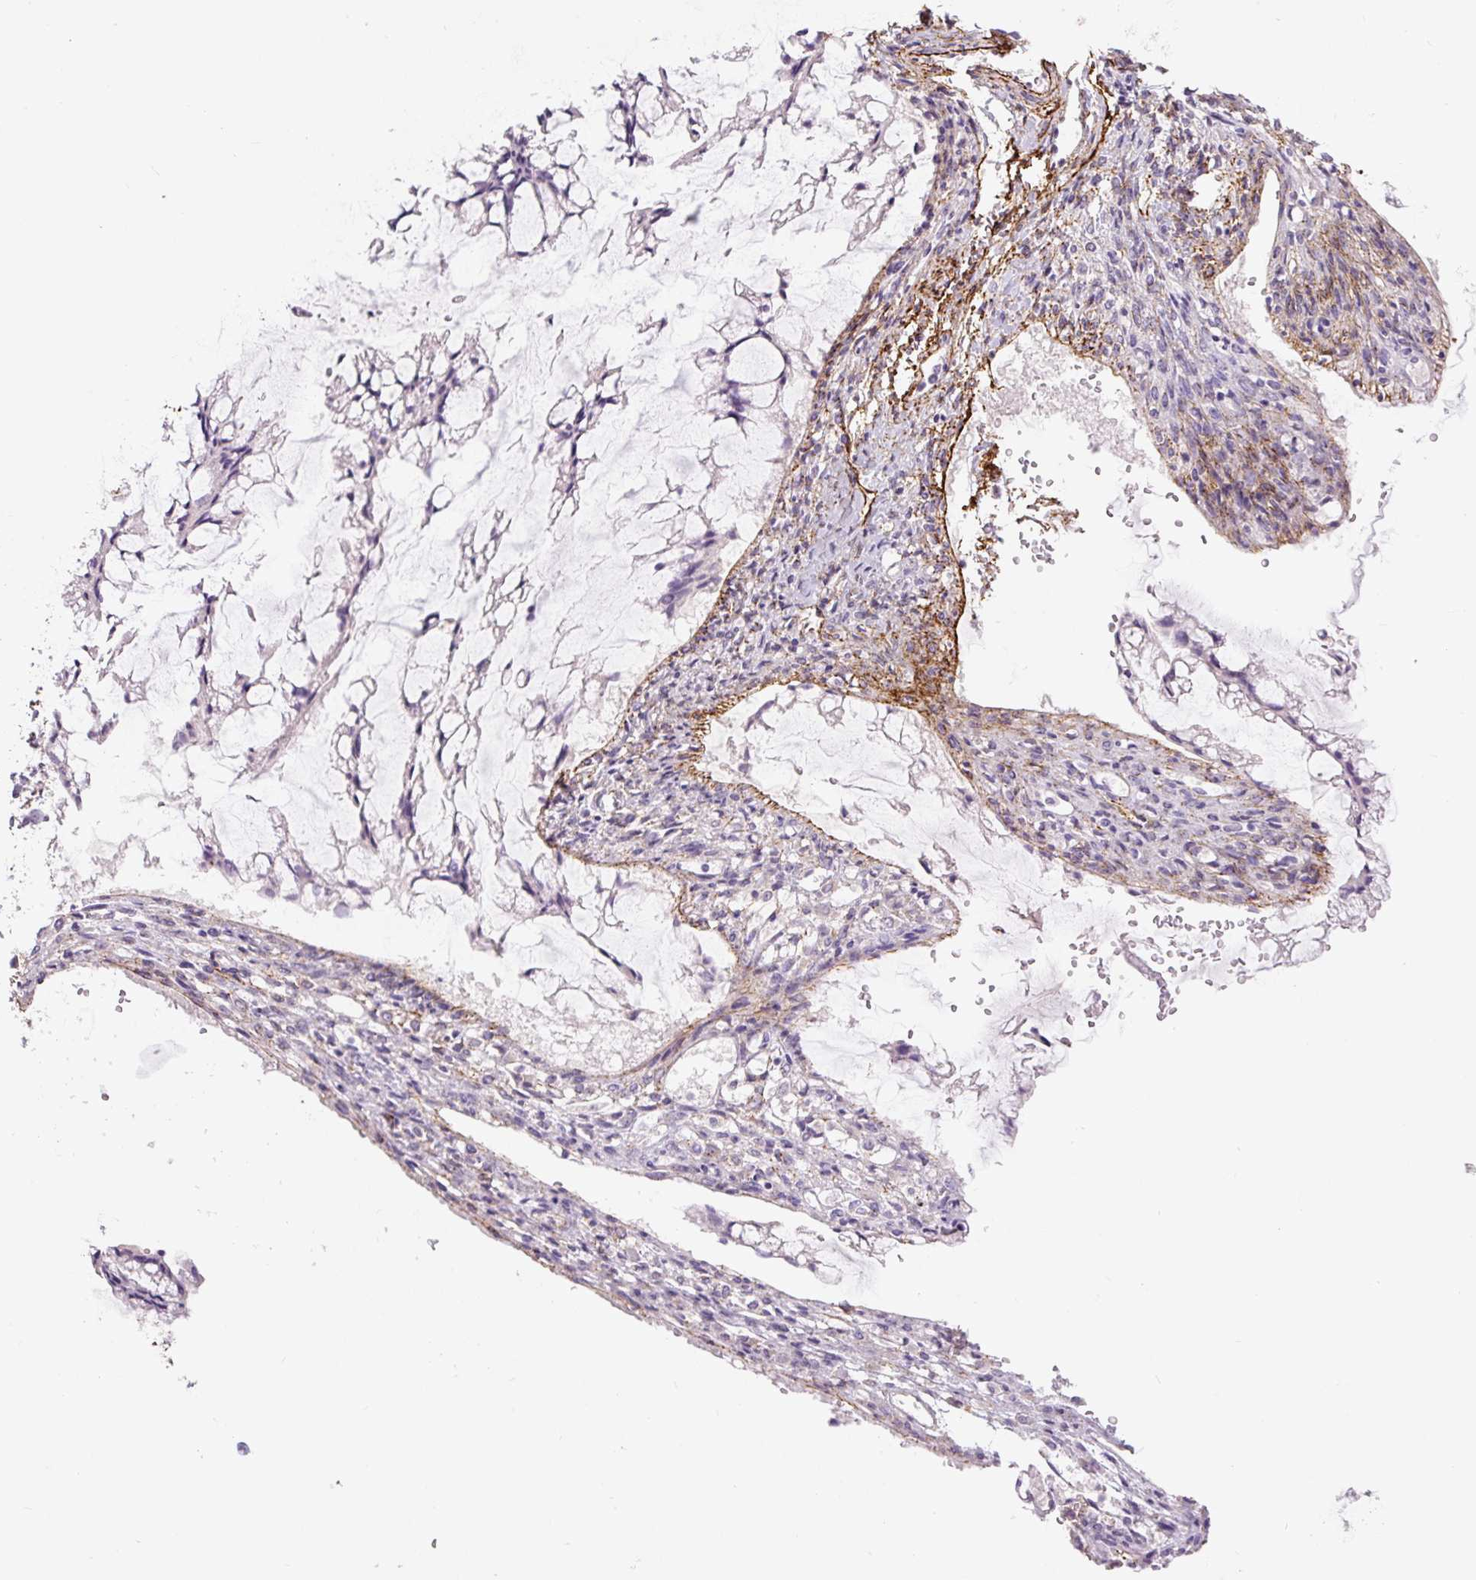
{"staining": {"intensity": "negative", "quantity": "none", "location": "none"}, "tissue": "ovarian cancer", "cell_type": "Tumor cells", "image_type": "cancer", "snomed": [{"axis": "morphology", "description": "Cystadenocarcinoma, mucinous, NOS"}, {"axis": "topography", "description": "Ovary"}], "caption": "Immunohistochemistry image of neoplastic tissue: human ovarian cancer stained with DAB (3,3'-diaminobenzidine) reveals no significant protein staining in tumor cells.", "gene": "FBN1", "patient": {"sex": "female", "age": 73}}